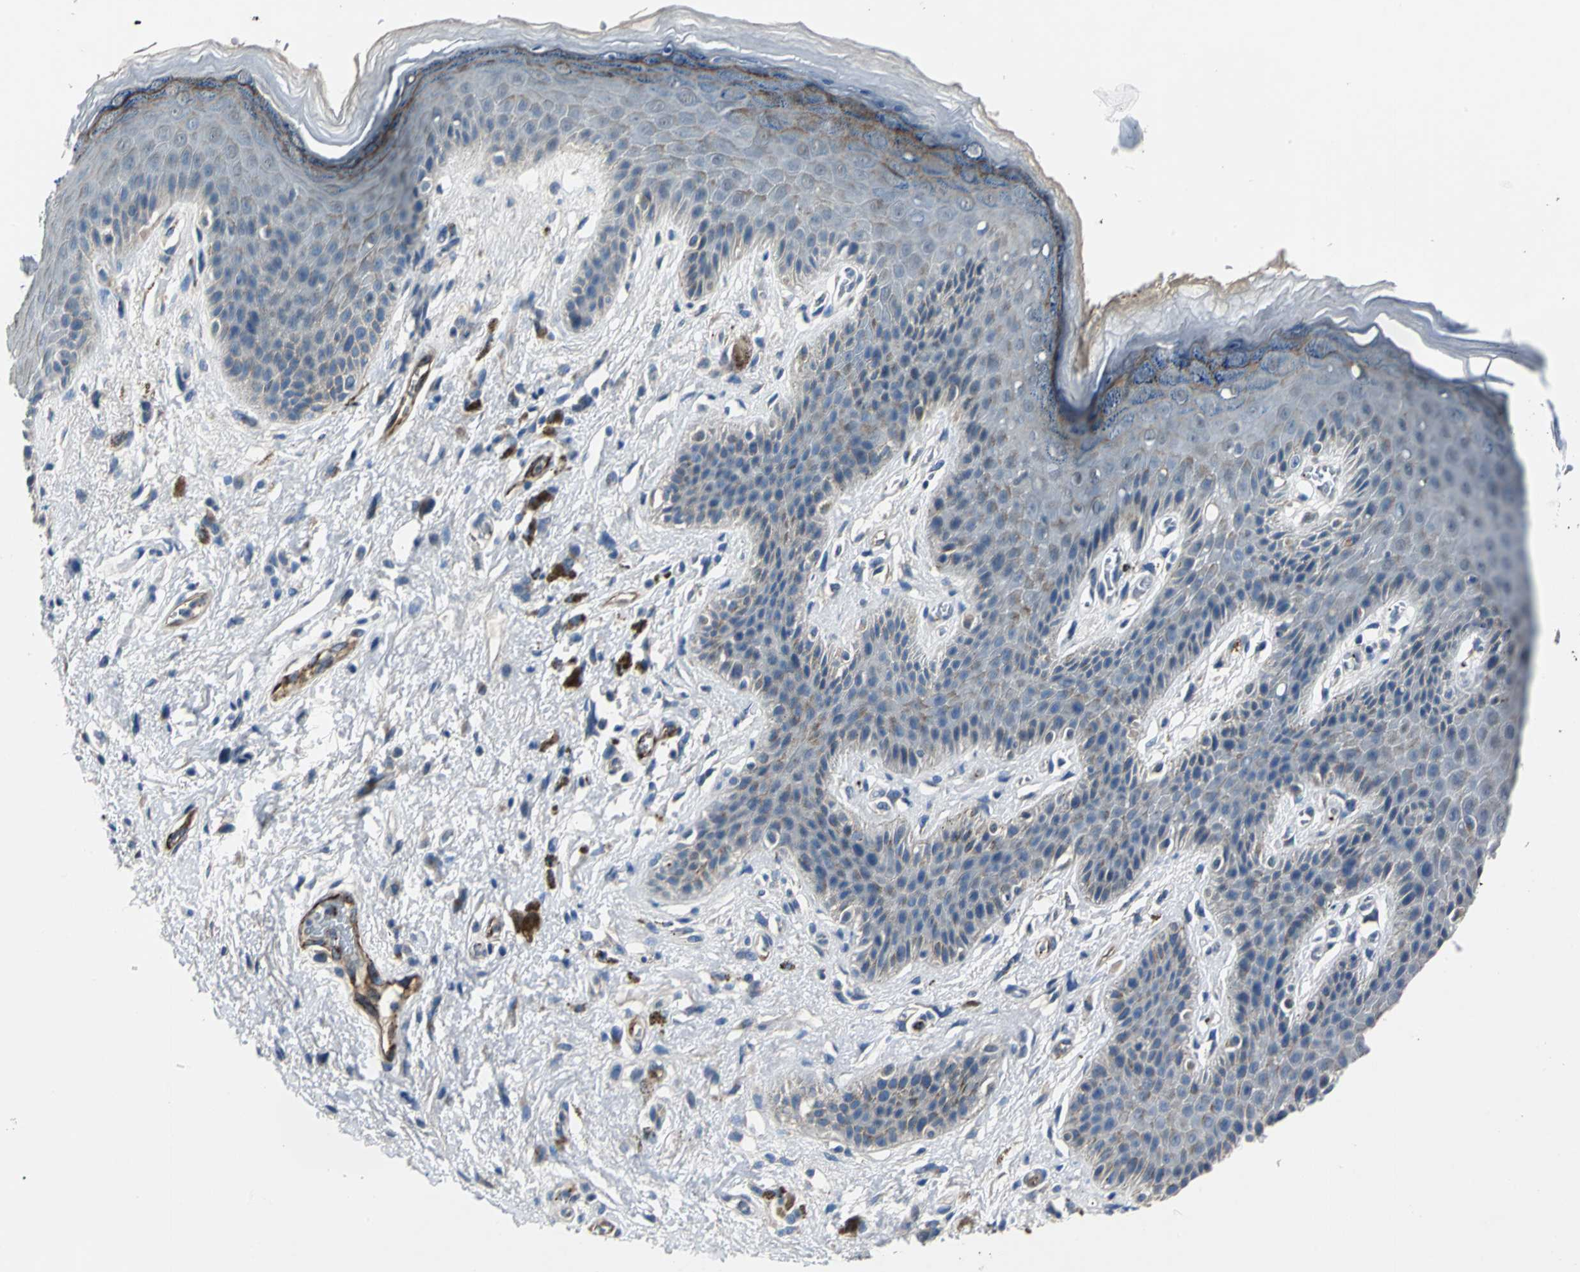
{"staining": {"intensity": "moderate", "quantity": "<25%", "location": "cytoplasmic/membranous"}, "tissue": "skin", "cell_type": "Epidermal cells", "image_type": "normal", "snomed": [{"axis": "morphology", "description": "Normal tissue, NOS"}, {"axis": "topography", "description": "Anal"}], "caption": "This image demonstrates IHC staining of benign human skin, with low moderate cytoplasmic/membranous expression in about <25% of epidermal cells.", "gene": "SELP", "patient": {"sex": "female", "age": 46}}